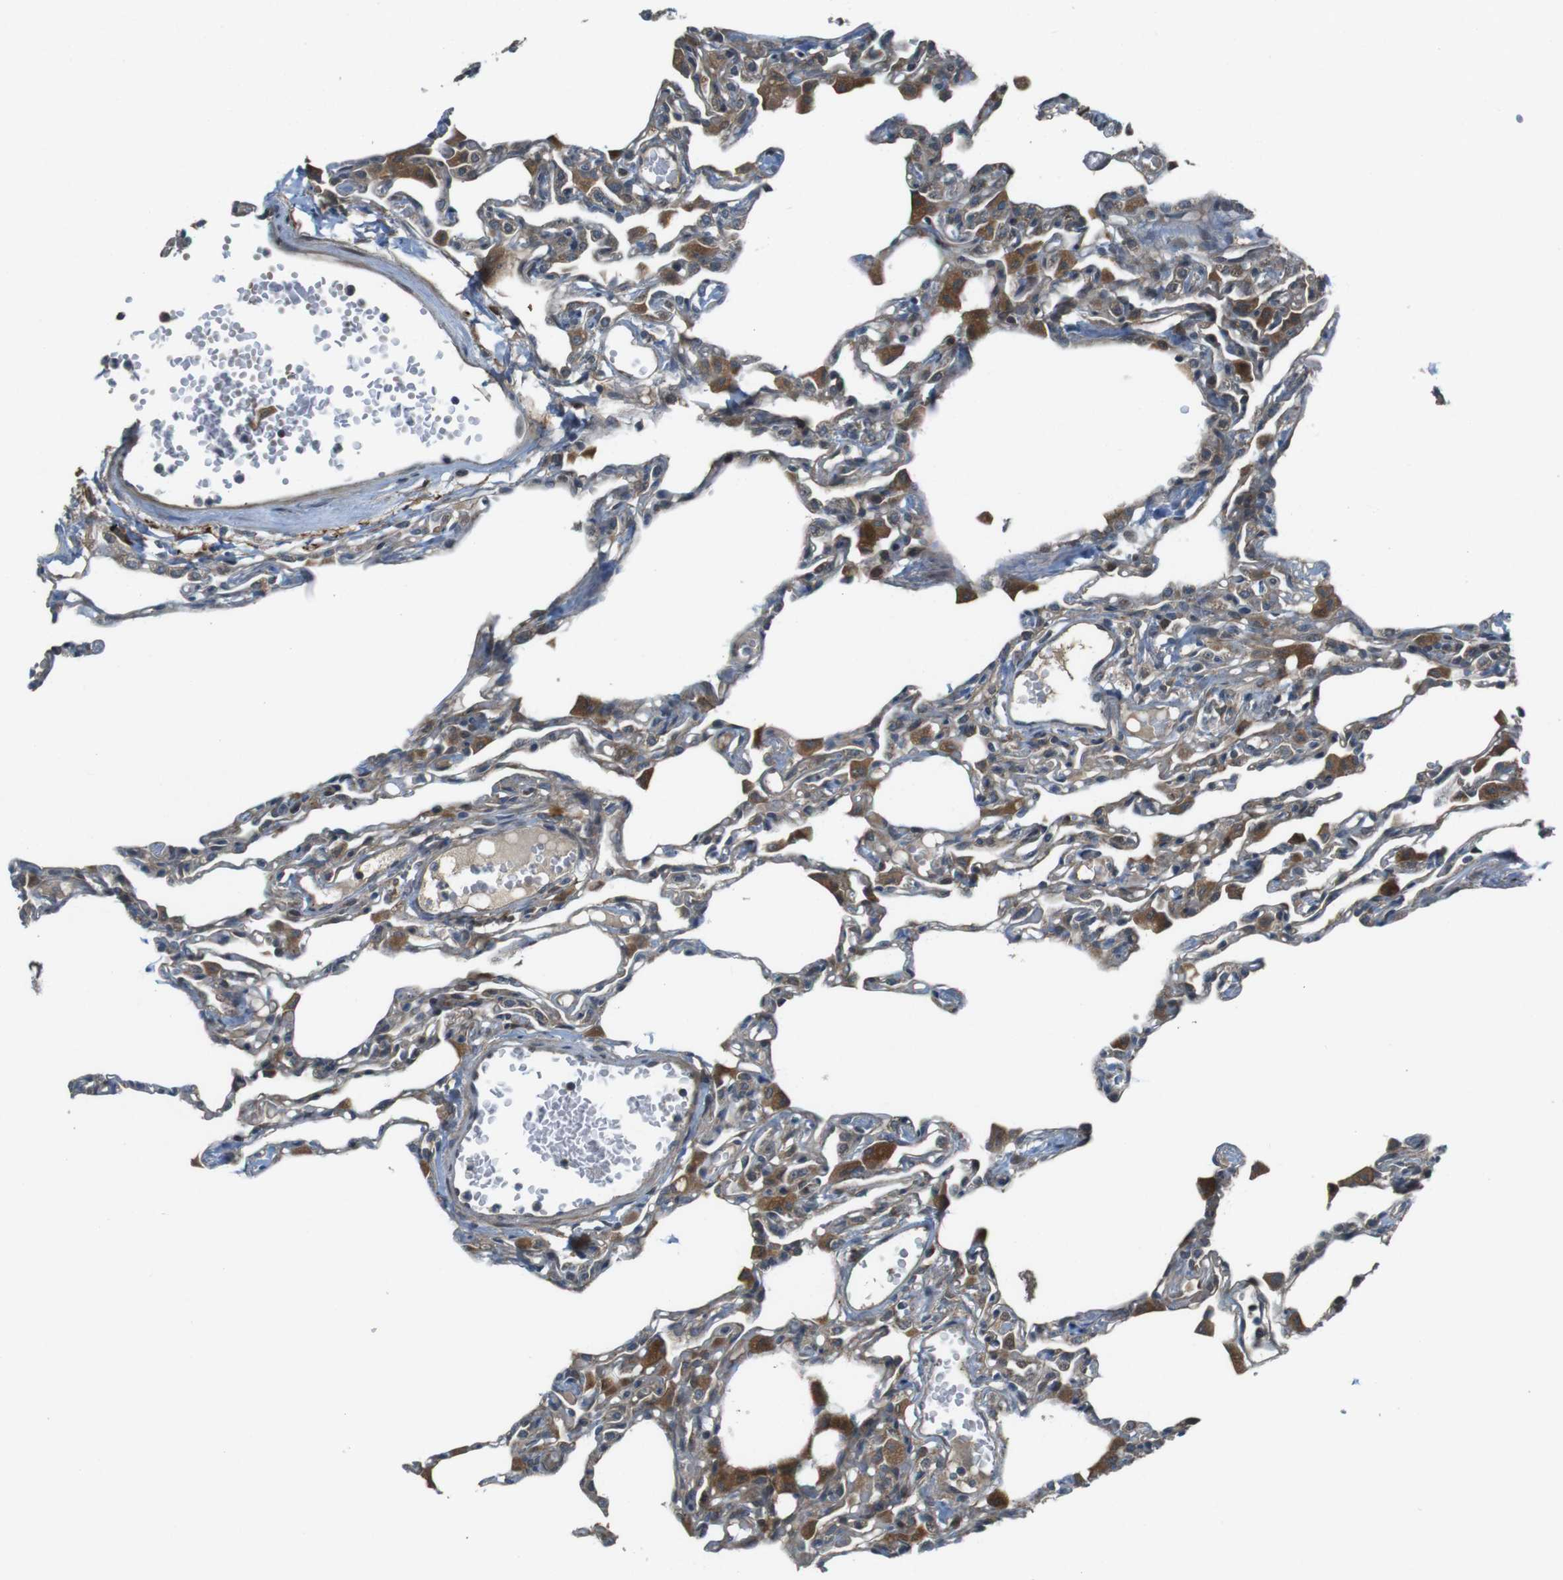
{"staining": {"intensity": "weak", "quantity": "25%-75%", "location": "cytoplasmic/membranous"}, "tissue": "lung", "cell_type": "Alveolar cells", "image_type": "normal", "snomed": [{"axis": "morphology", "description": "Normal tissue, NOS"}, {"axis": "topography", "description": "Lung"}], "caption": "High-power microscopy captured an IHC histopathology image of normal lung, revealing weak cytoplasmic/membranous staining in approximately 25%-75% of alveolar cells.", "gene": "IFFO2", "patient": {"sex": "female", "age": 49}}